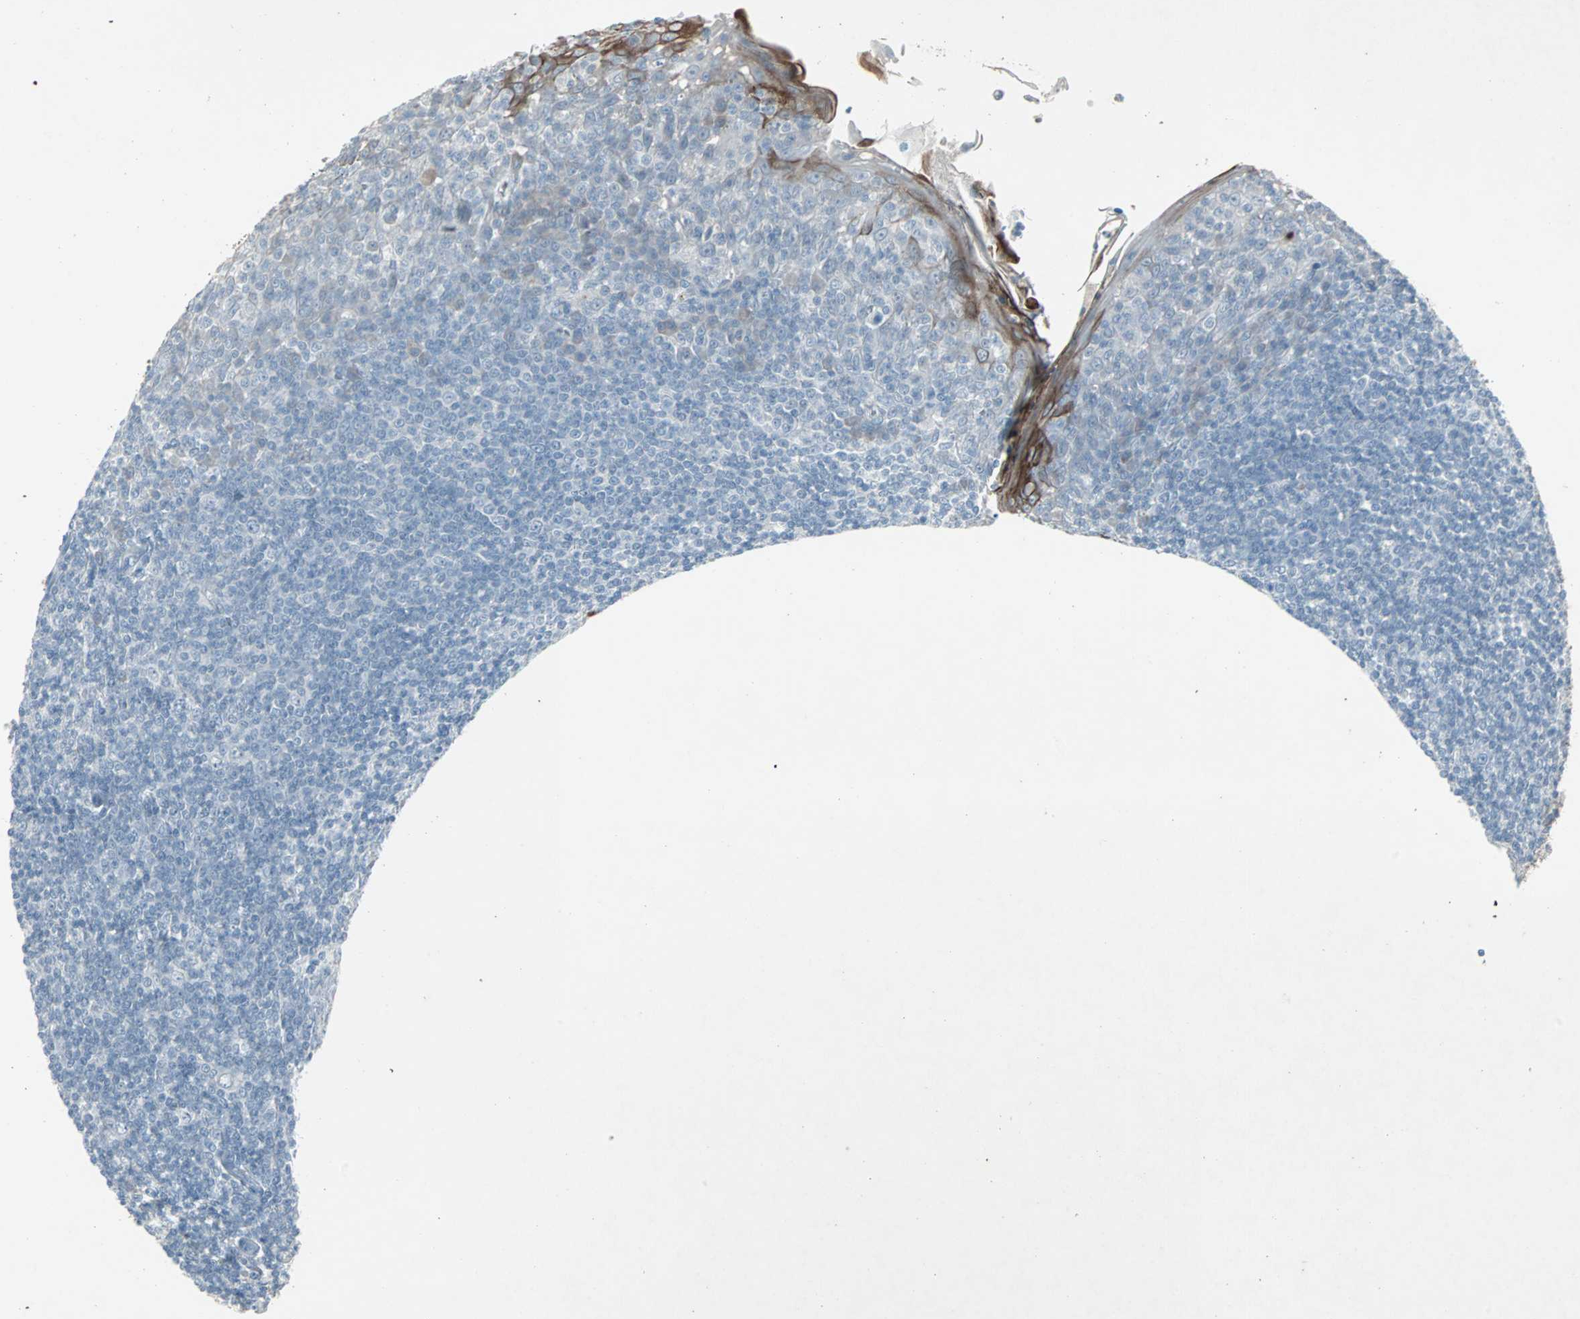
{"staining": {"intensity": "negative", "quantity": "none", "location": "none"}, "tissue": "tonsil", "cell_type": "Germinal center cells", "image_type": "normal", "snomed": [{"axis": "morphology", "description": "Normal tissue, NOS"}, {"axis": "topography", "description": "Tonsil"}], "caption": "An immunohistochemistry micrograph of benign tonsil is shown. There is no staining in germinal center cells of tonsil. (DAB IHC, high magnification).", "gene": "LANCL3", "patient": {"sex": "male", "age": 31}}